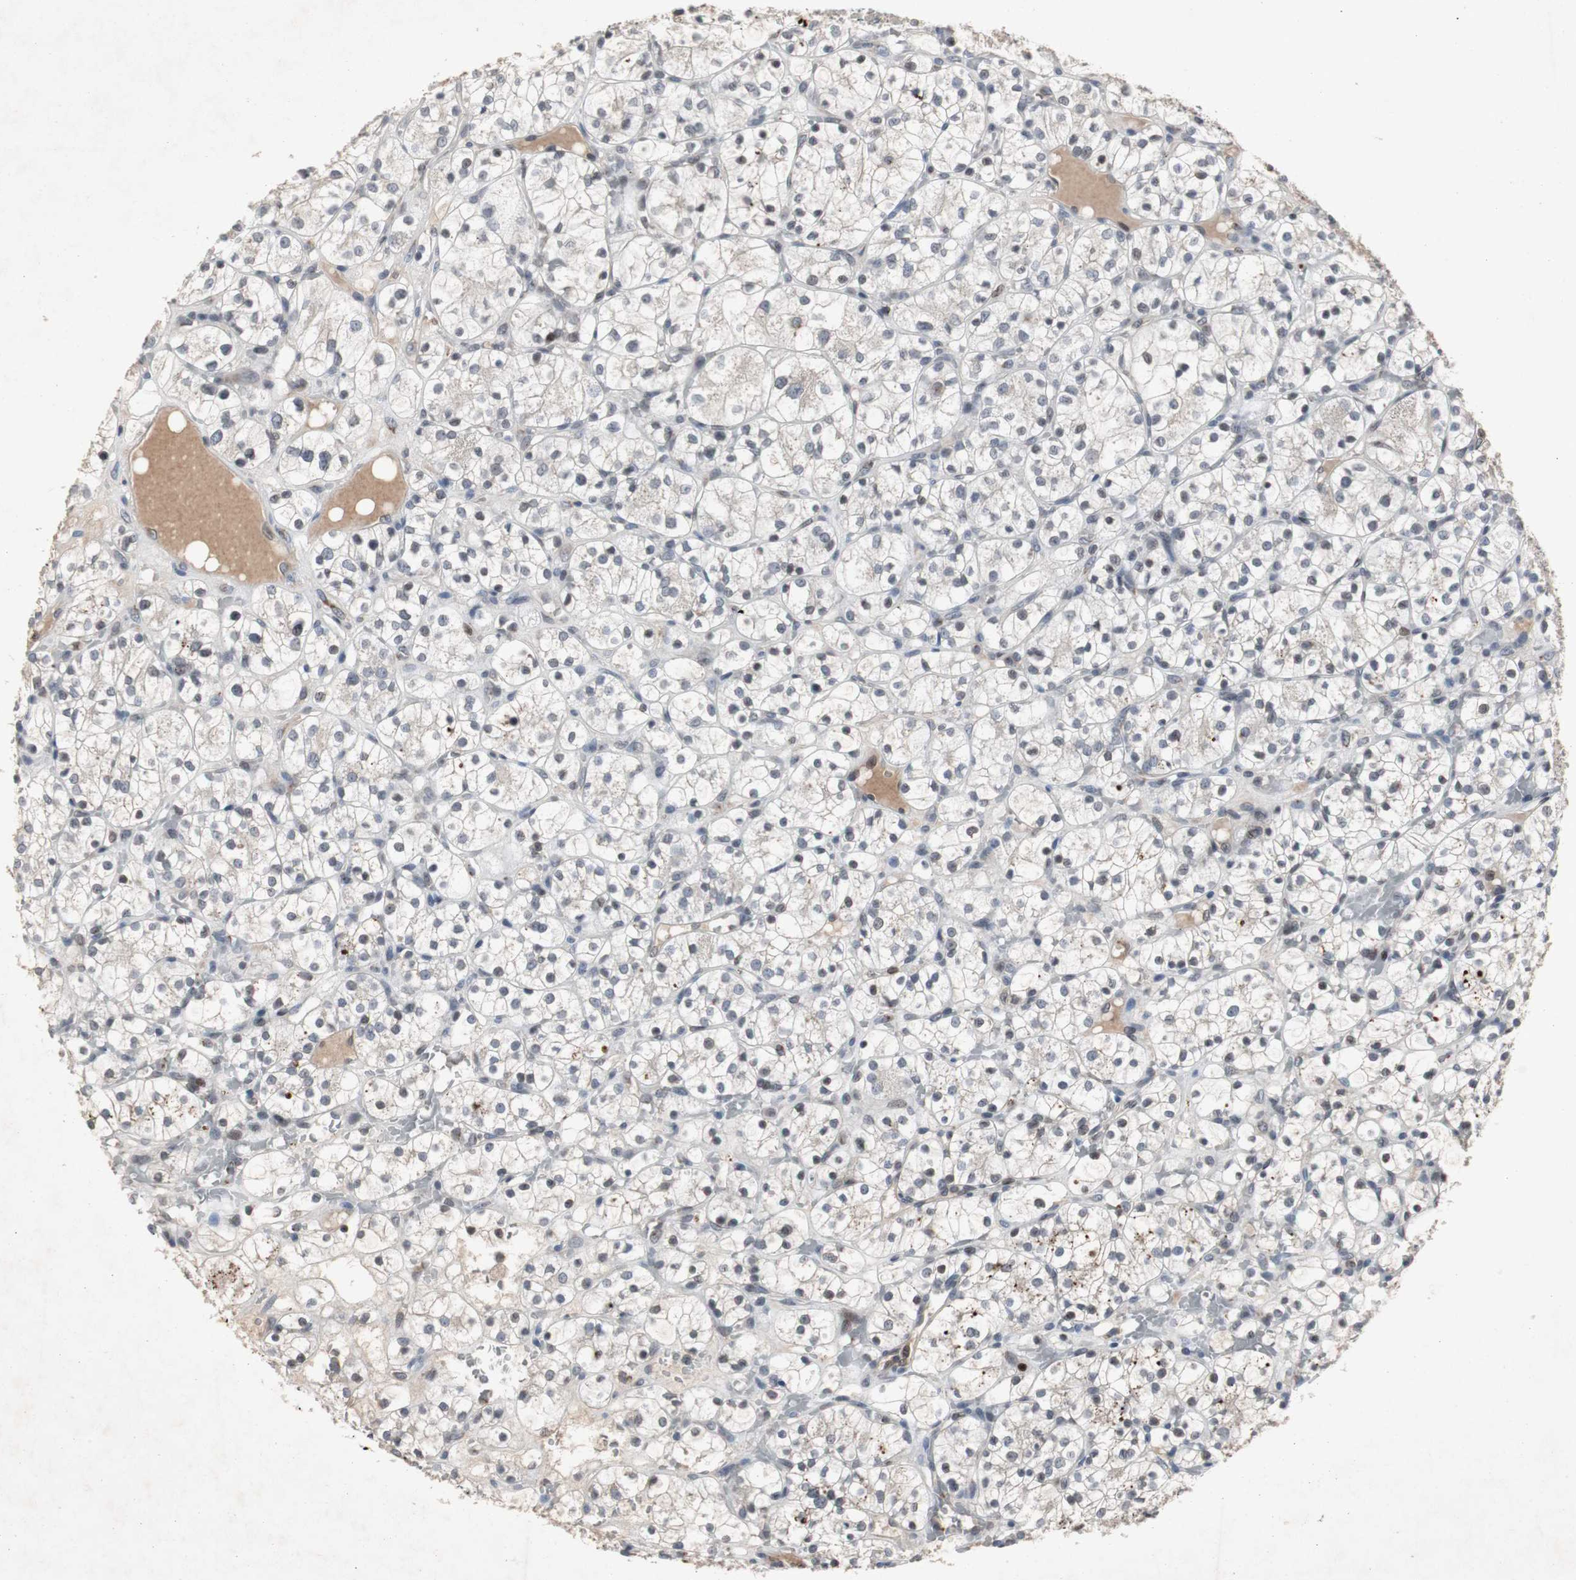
{"staining": {"intensity": "negative", "quantity": "none", "location": "none"}, "tissue": "renal cancer", "cell_type": "Tumor cells", "image_type": "cancer", "snomed": [{"axis": "morphology", "description": "Adenocarcinoma, NOS"}, {"axis": "topography", "description": "Kidney"}], "caption": "This is an IHC micrograph of human renal cancer (adenocarcinoma). There is no staining in tumor cells.", "gene": "ZNF396", "patient": {"sex": "female", "age": 60}}